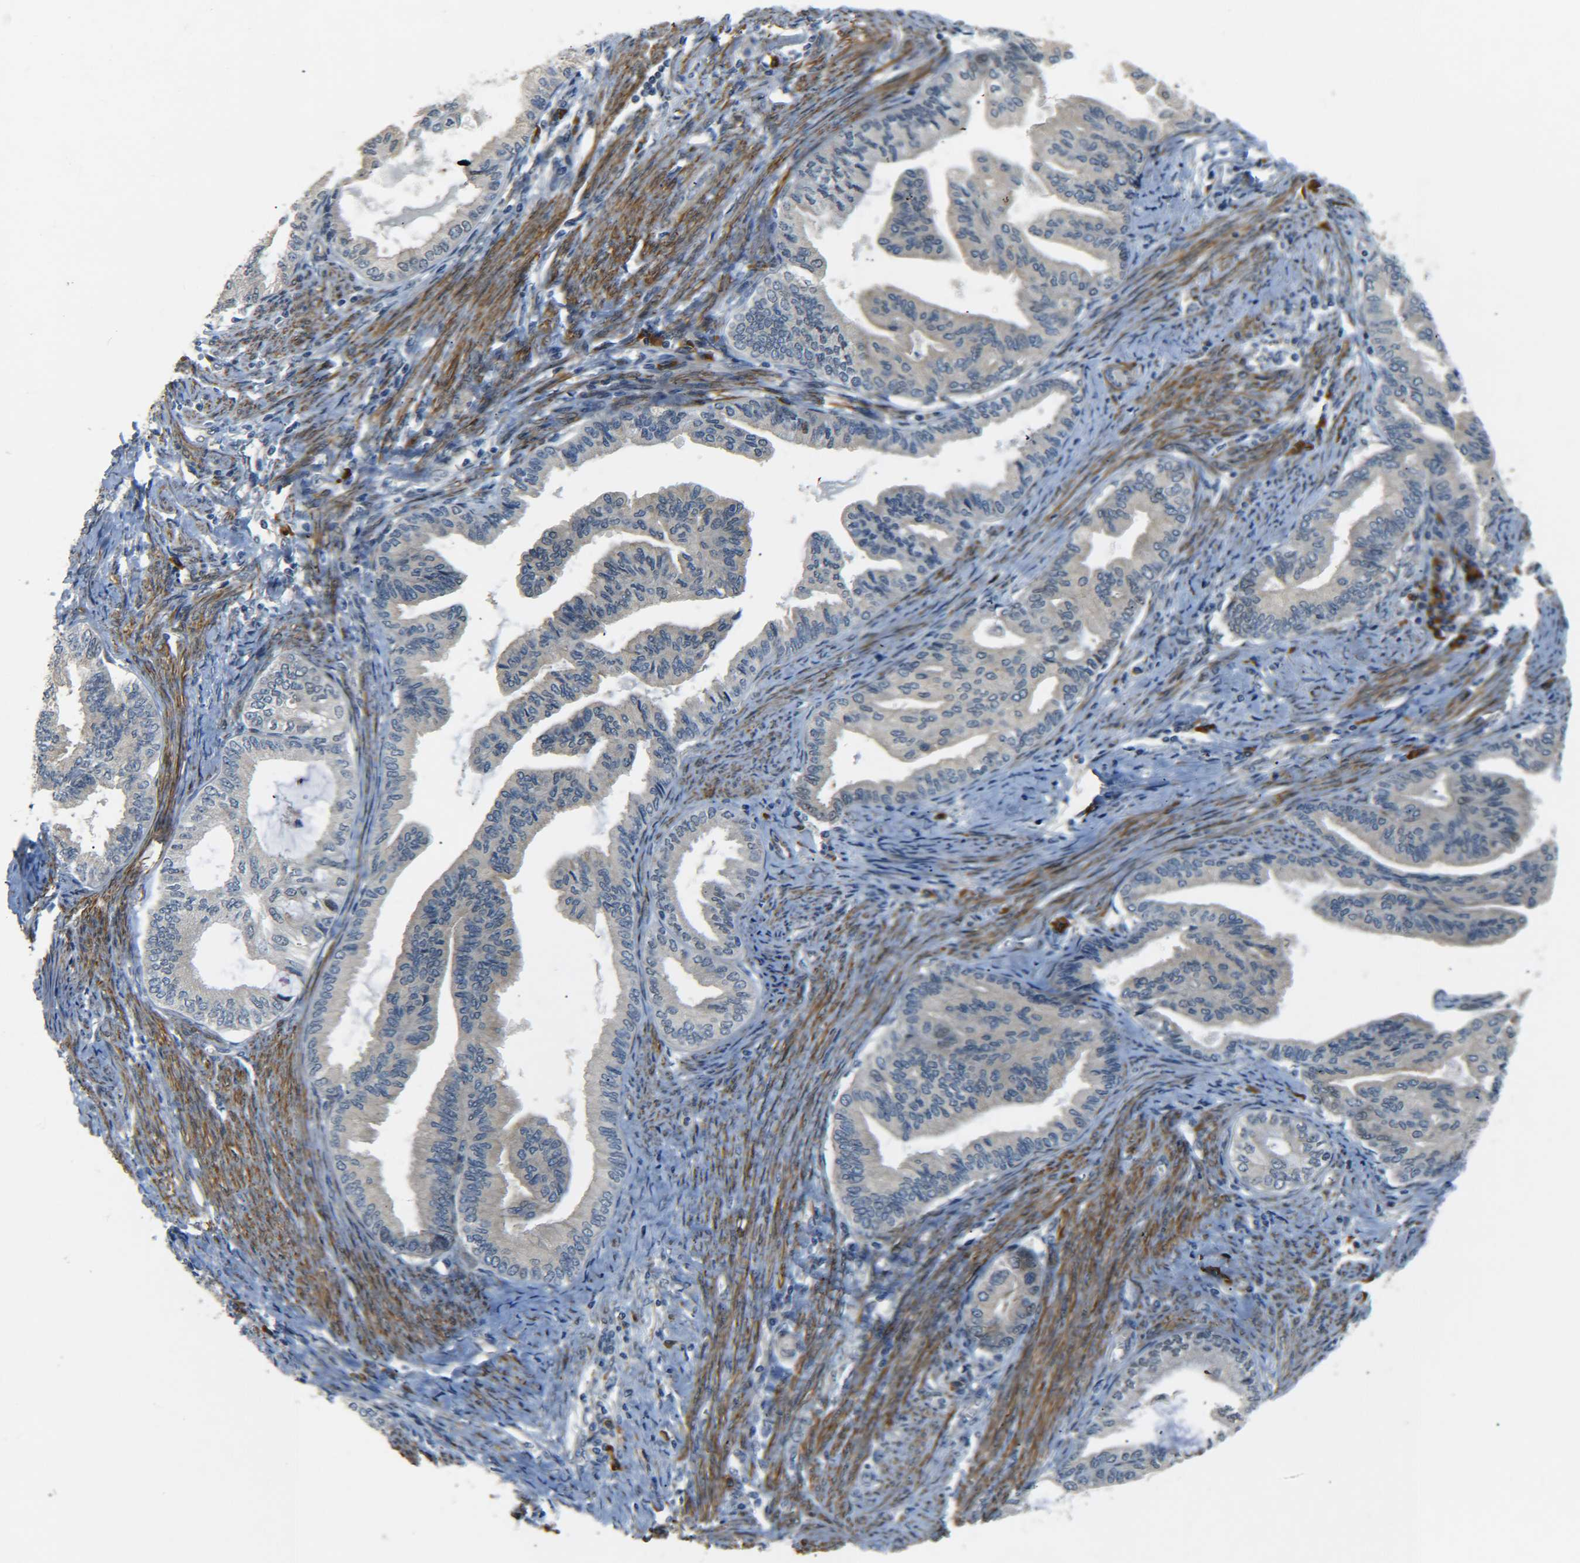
{"staining": {"intensity": "negative", "quantity": "none", "location": "none"}, "tissue": "endometrial cancer", "cell_type": "Tumor cells", "image_type": "cancer", "snomed": [{"axis": "morphology", "description": "Adenocarcinoma, NOS"}, {"axis": "topography", "description": "Endometrium"}], "caption": "IHC image of neoplastic tissue: endometrial cancer (adenocarcinoma) stained with DAB shows no significant protein expression in tumor cells.", "gene": "MEIS1", "patient": {"sex": "female", "age": 86}}